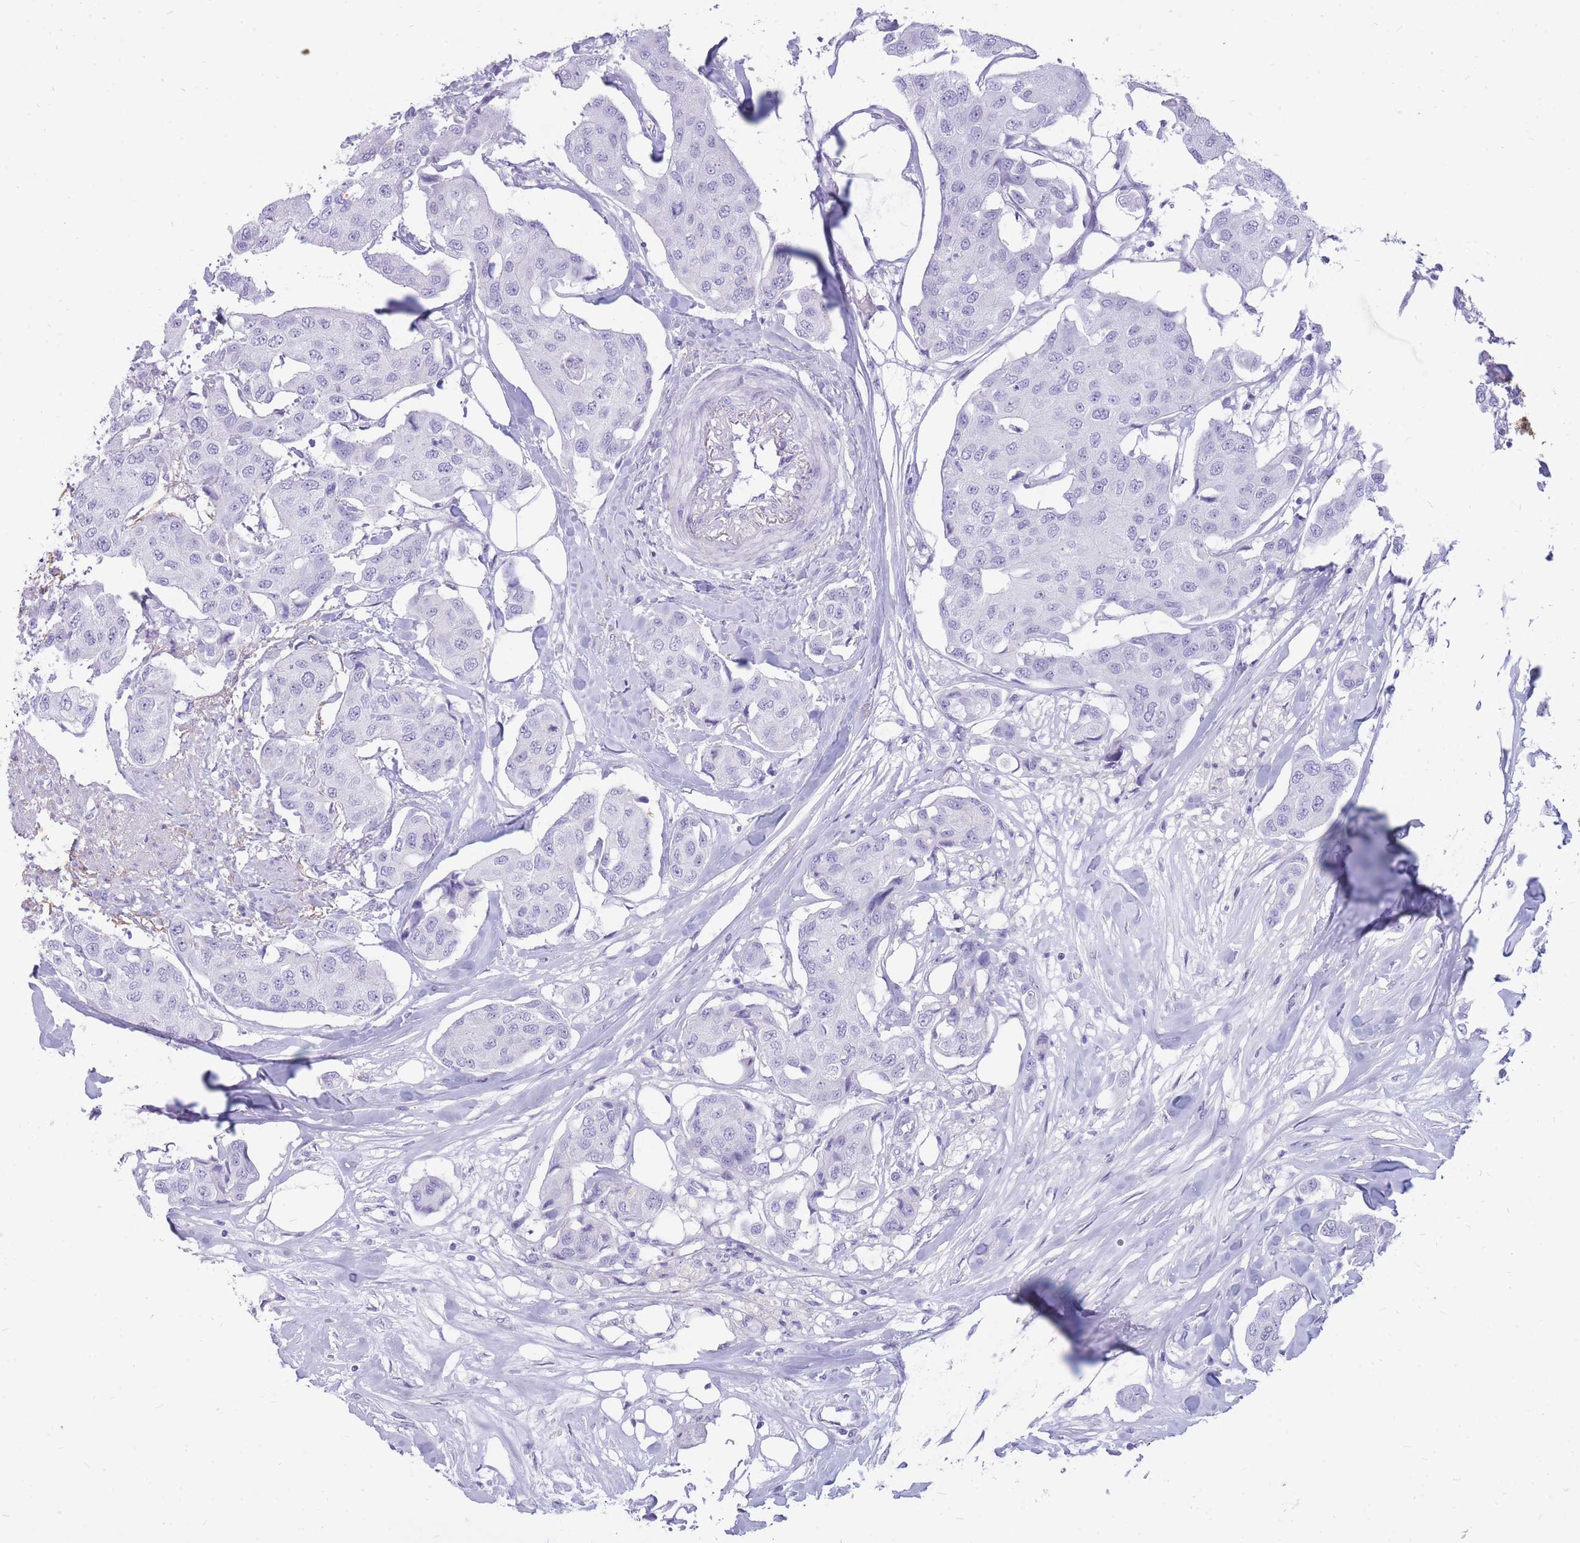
{"staining": {"intensity": "negative", "quantity": "none", "location": "none"}, "tissue": "breast cancer", "cell_type": "Tumor cells", "image_type": "cancer", "snomed": [{"axis": "morphology", "description": "Duct carcinoma"}, {"axis": "topography", "description": "Breast"}, {"axis": "topography", "description": "Lymph node"}], "caption": "An immunohistochemistry (IHC) photomicrograph of breast cancer is shown. There is no staining in tumor cells of breast cancer.", "gene": "CYP21A2", "patient": {"sex": "female", "age": 80}}